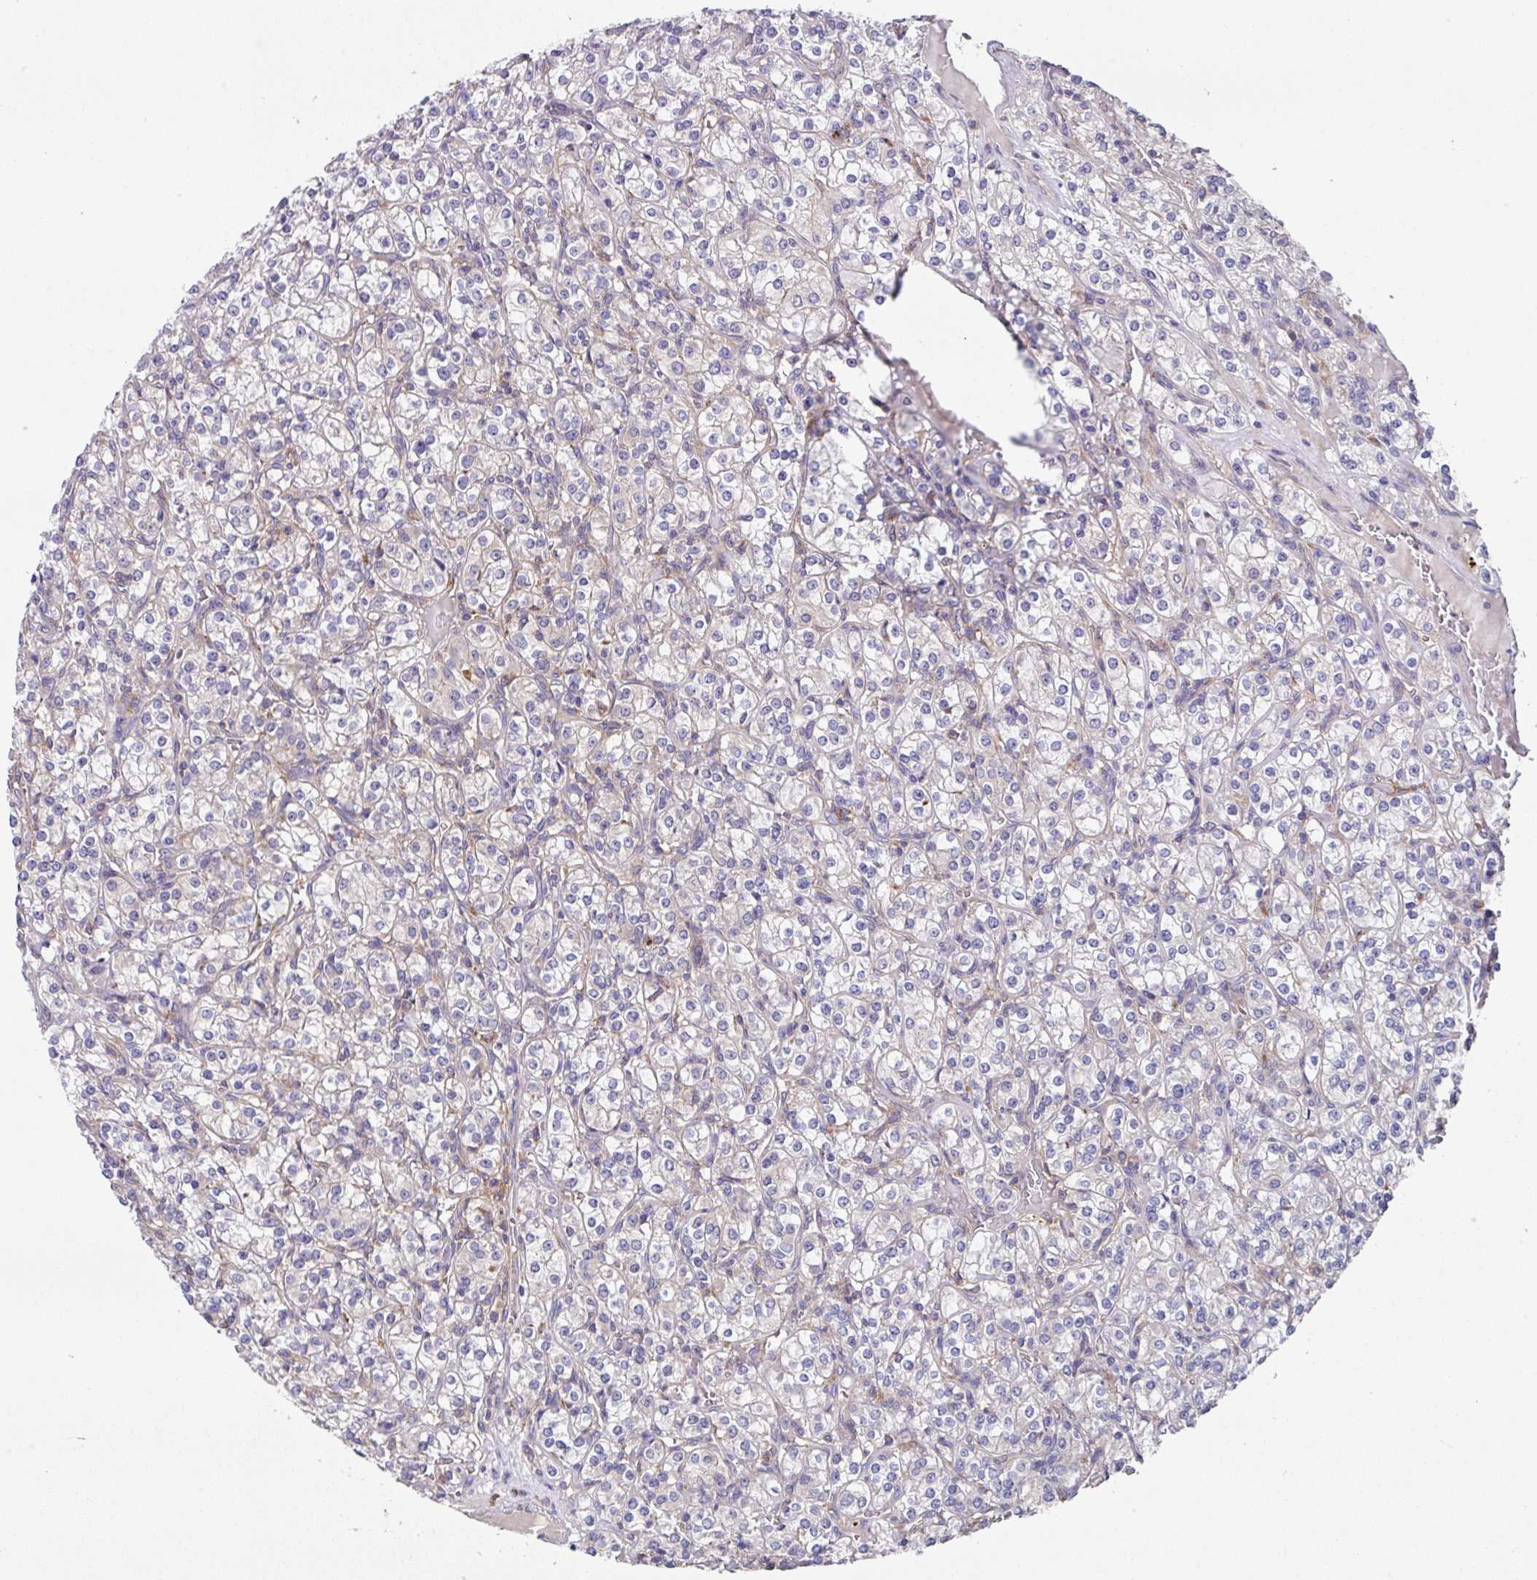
{"staining": {"intensity": "negative", "quantity": "none", "location": "none"}, "tissue": "renal cancer", "cell_type": "Tumor cells", "image_type": "cancer", "snomed": [{"axis": "morphology", "description": "Adenocarcinoma, NOS"}, {"axis": "topography", "description": "Kidney"}], "caption": "An image of adenocarcinoma (renal) stained for a protein reveals no brown staining in tumor cells.", "gene": "EIF4B", "patient": {"sex": "male", "age": 77}}